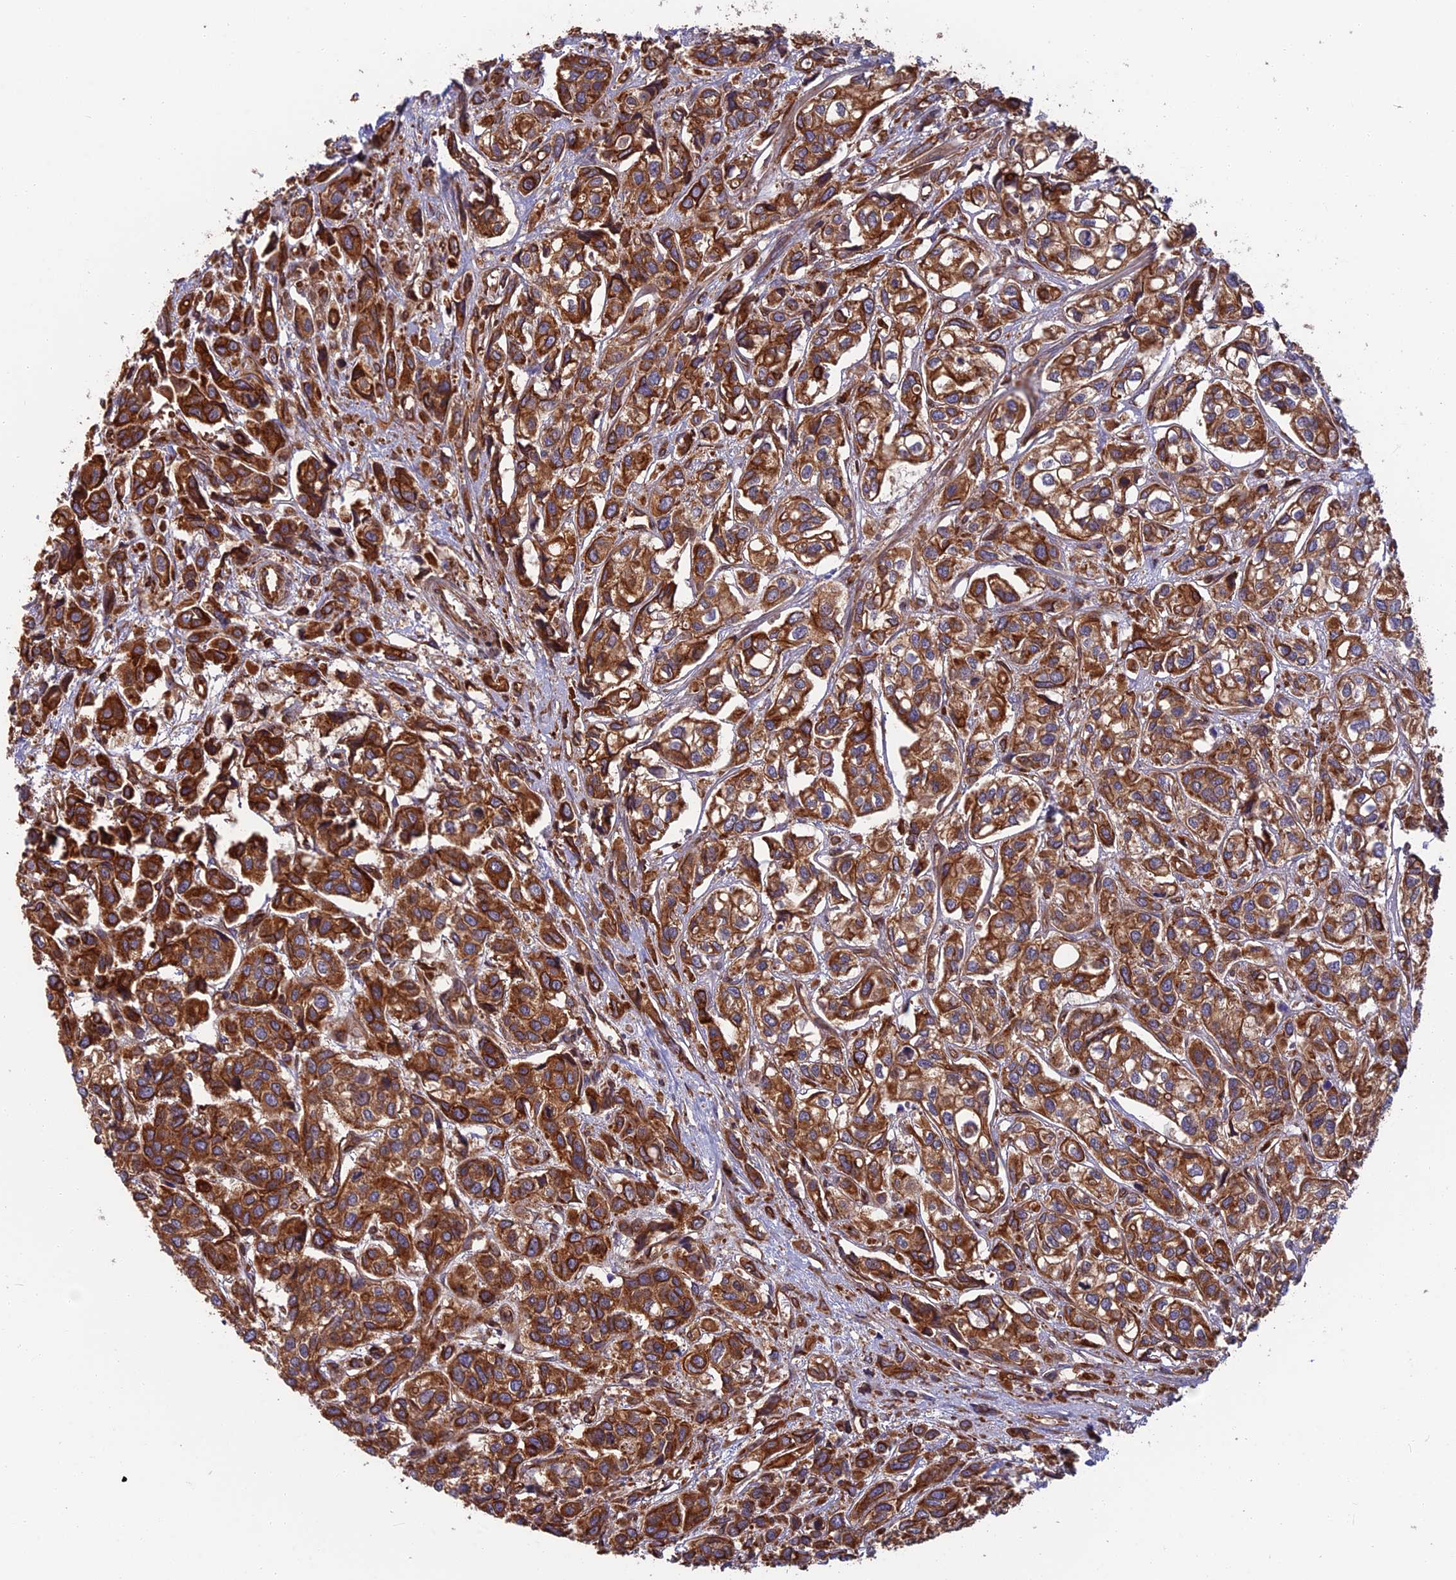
{"staining": {"intensity": "strong", "quantity": ">75%", "location": "cytoplasmic/membranous"}, "tissue": "urothelial cancer", "cell_type": "Tumor cells", "image_type": "cancer", "snomed": [{"axis": "morphology", "description": "Urothelial carcinoma, High grade"}, {"axis": "topography", "description": "Urinary bladder"}], "caption": "Immunohistochemistry photomicrograph of neoplastic tissue: human urothelial cancer stained using immunohistochemistry displays high levels of strong protein expression localized specifically in the cytoplasmic/membranous of tumor cells, appearing as a cytoplasmic/membranous brown color.", "gene": "WDR1", "patient": {"sex": "male", "age": 67}}